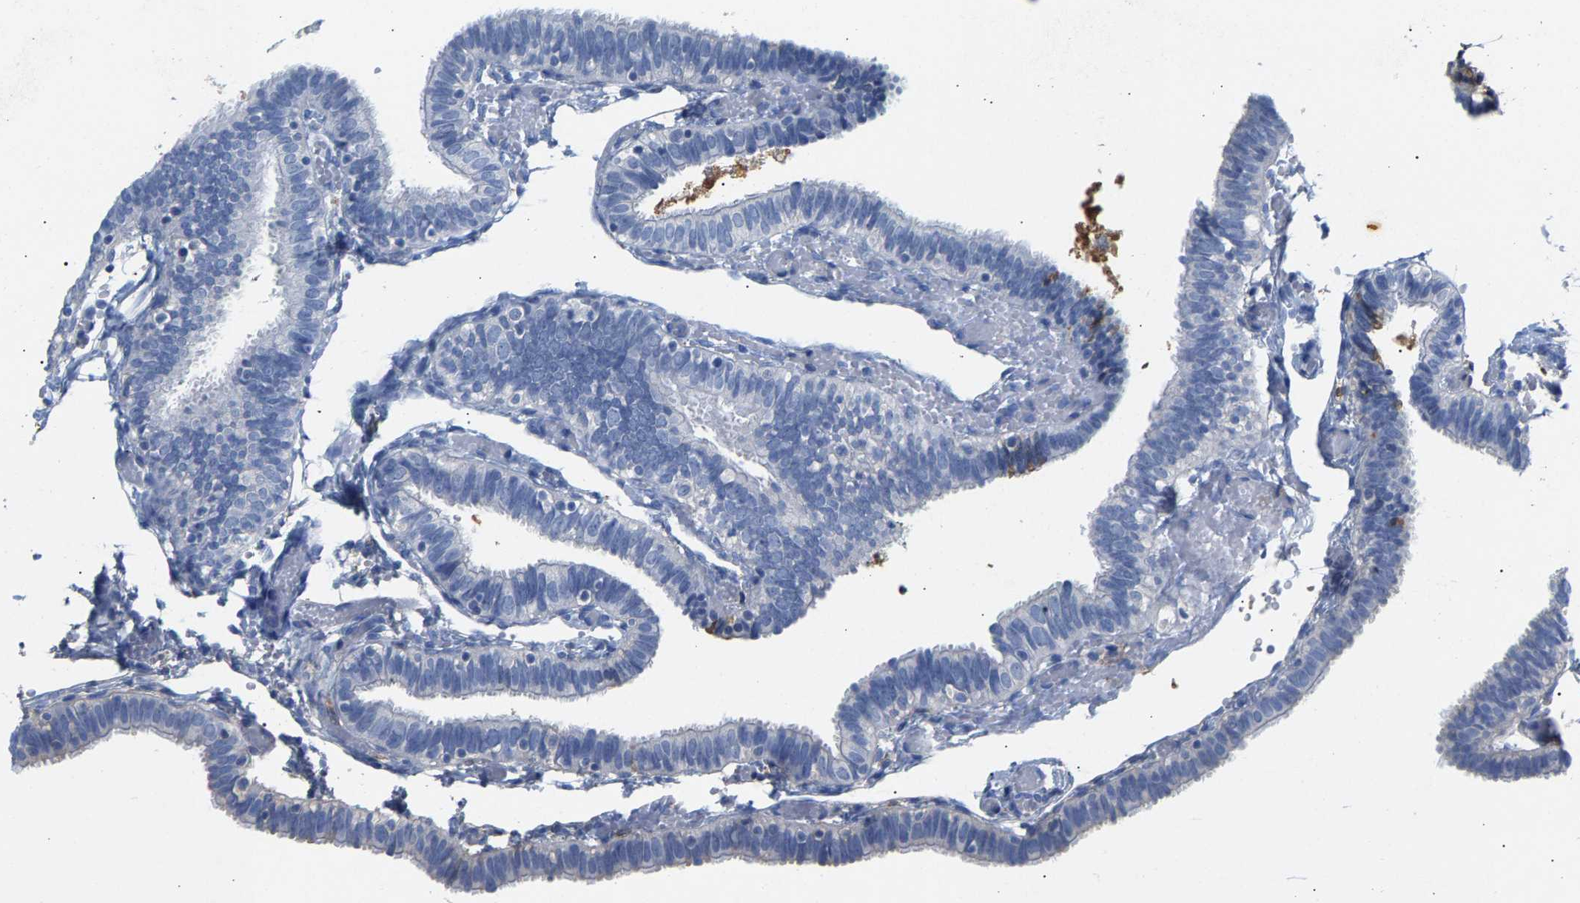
{"staining": {"intensity": "negative", "quantity": "none", "location": "none"}, "tissue": "fallopian tube", "cell_type": "Glandular cells", "image_type": "normal", "snomed": [{"axis": "morphology", "description": "Normal tissue, NOS"}, {"axis": "topography", "description": "Fallopian tube"}], "caption": "Image shows no protein expression in glandular cells of normal fallopian tube.", "gene": "APOH", "patient": {"sex": "female", "age": 46}}